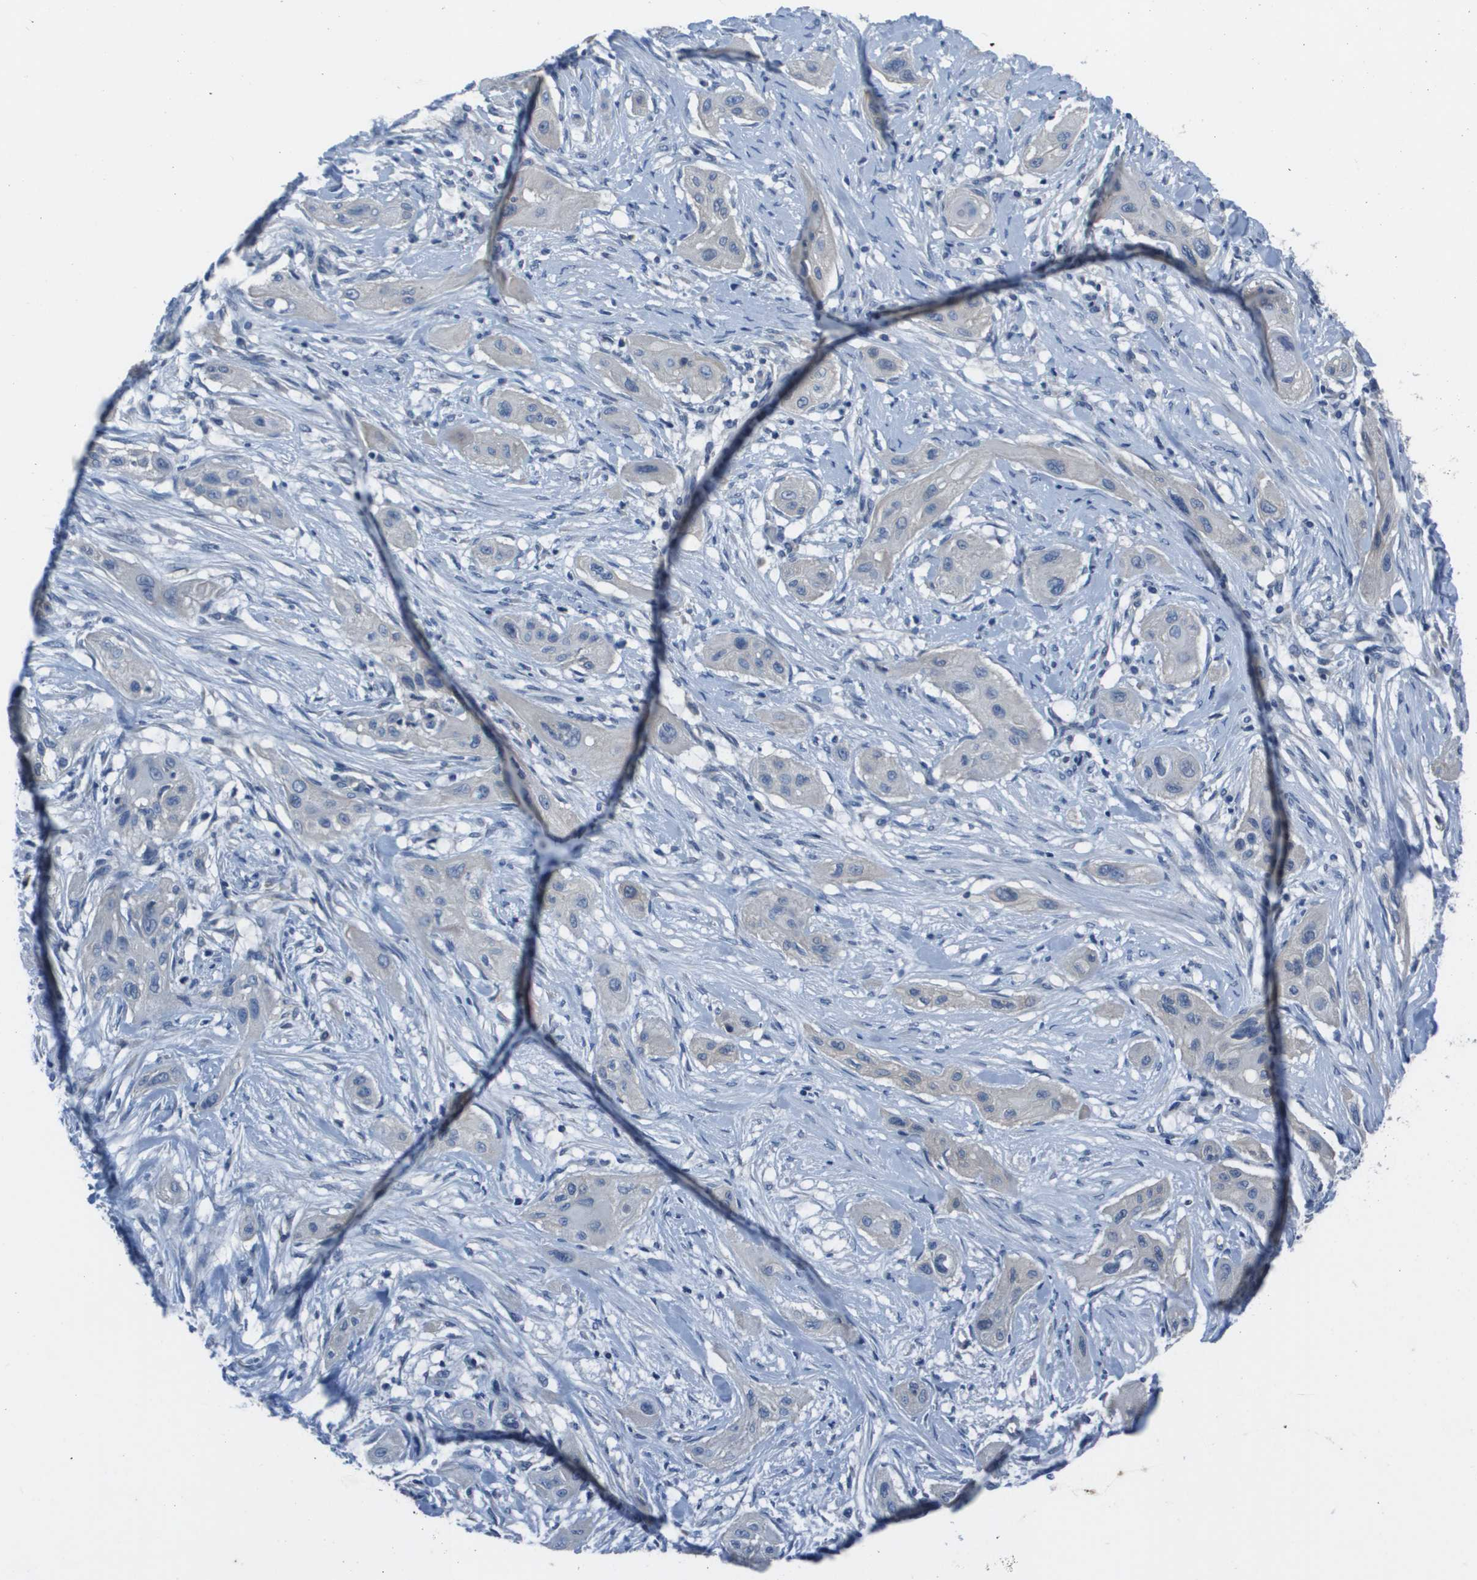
{"staining": {"intensity": "negative", "quantity": "none", "location": "none"}, "tissue": "lung cancer", "cell_type": "Tumor cells", "image_type": "cancer", "snomed": [{"axis": "morphology", "description": "Squamous cell carcinoma, NOS"}, {"axis": "topography", "description": "Lung"}], "caption": "Photomicrograph shows no protein positivity in tumor cells of lung cancer tissue. The staining is performed using DAB (3,3'-diaminobenzidine) brown chromogen with nuclei counter-stained in using hematoxylin.", "gene": "NCS1", "patient": {"sex": "female", "age": 47}}